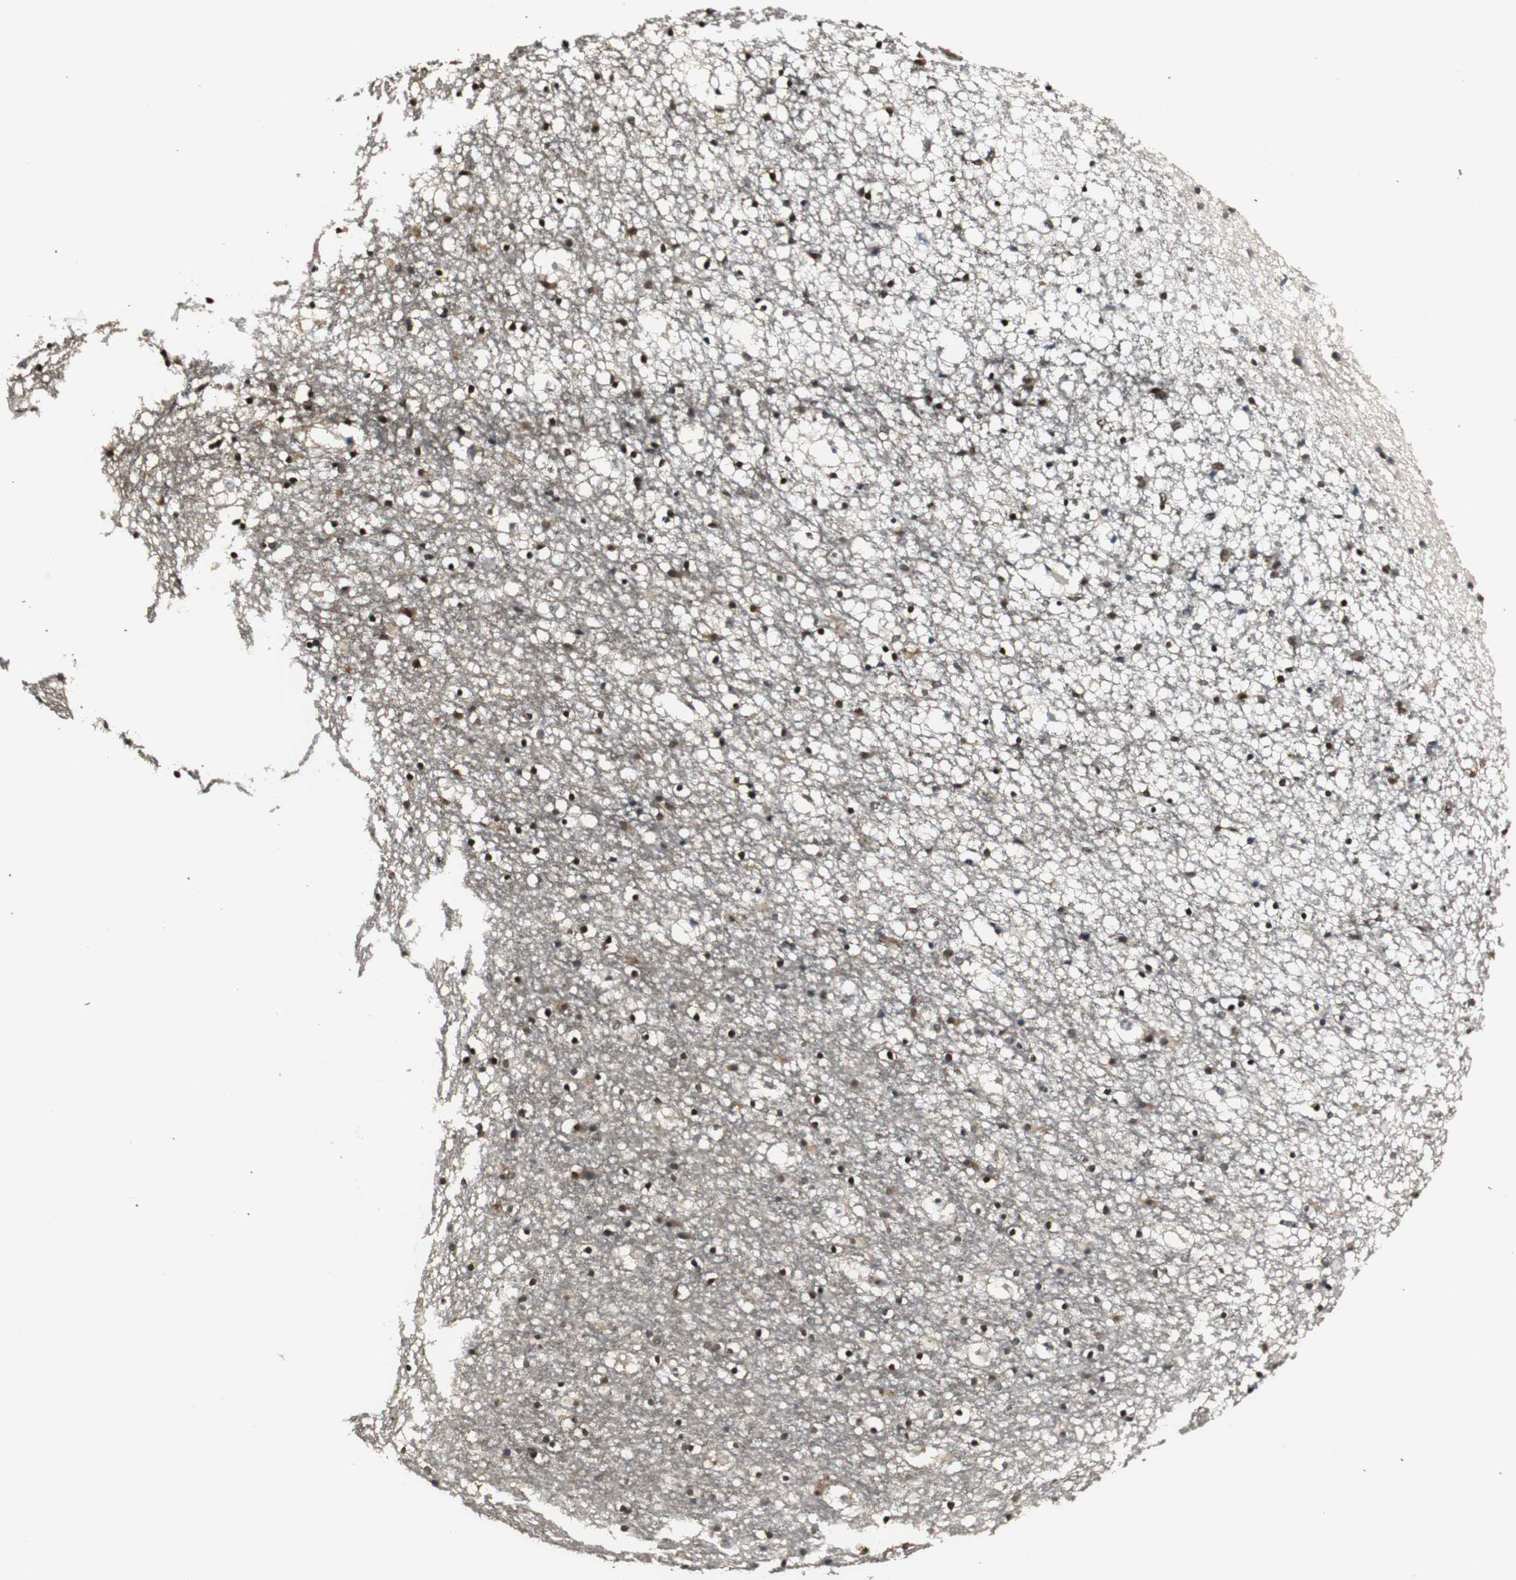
{"staining": {"intensity": "strong", "quantity": ">75%", "location": "cytoplasmic/membranous,nuclear"}, "tissue": "caudate", "cell_type": "Glial cells", "image_type": "normal", "snomed": [{"axis": "morphology", "description": "Normal tissue, NOS"}, {"axis": "topography", "description": "Lateral ventricle wall"}], "caption": "Glial cells exhibit high levels of strong cytoplasmic/membranous,nuclear positivity in about >75% of cells in benign human caudate. (DAB (3,3'-diaminobenzidine) IHC, brown staining for protein, blue staining for nuclei).", "gene": "PLIN3", "patient": {"sex": "male", "age": 45}}